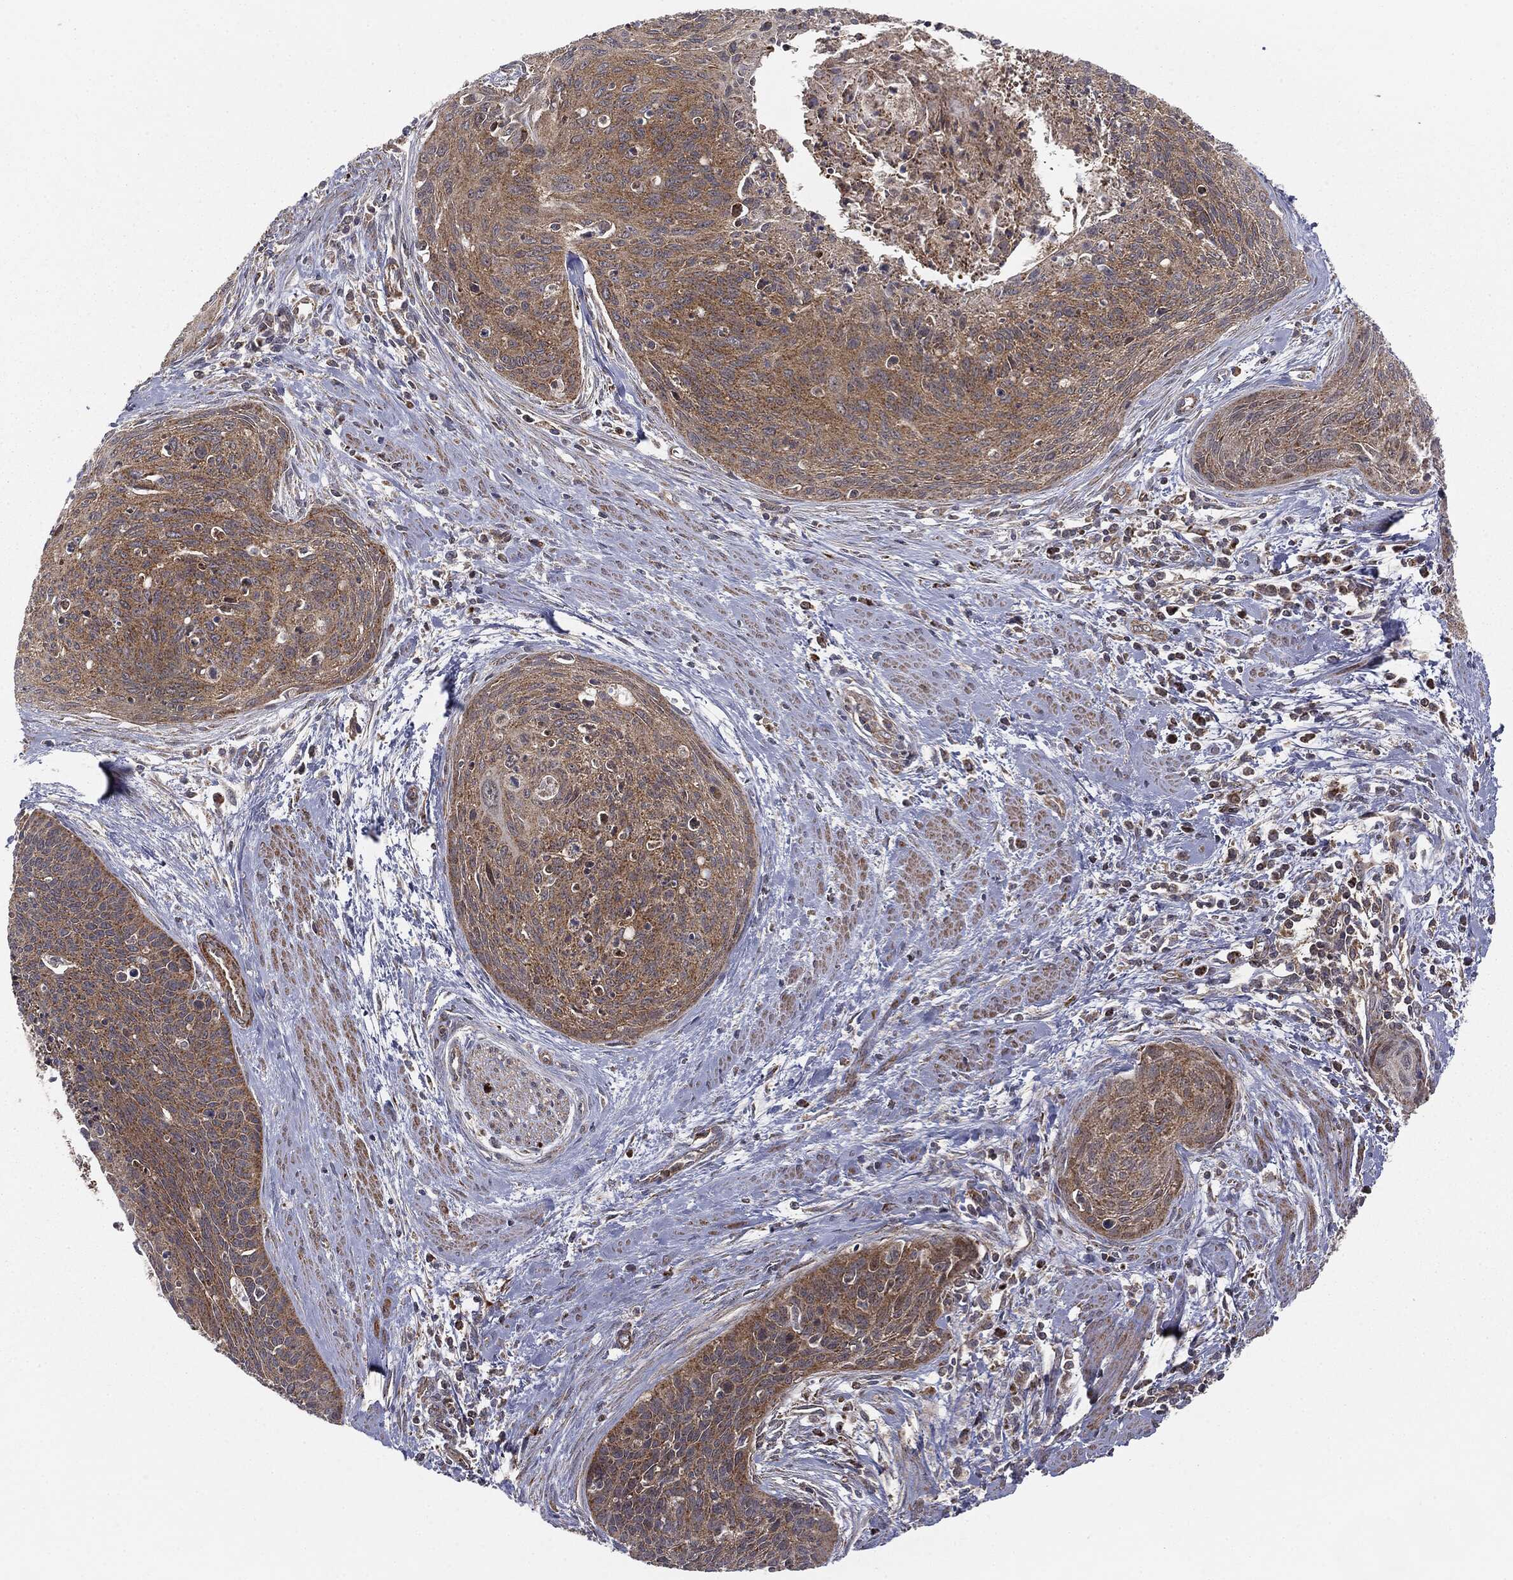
{"staining": {"intensity": "moderate", "quantity": ">75%", "location": "cytoplasmic/membranous"}, "tissue": "cervical cancer", "cell_type": "Tumor cells", "image_type": "cancer", "snomed": [{"axis": "morphology", "description": "Squamous cell carcinoma, NOS"}, {"axis": "topography", "description": "Cervix"}], "caption": "Moderate cytoplasmic/membranous protein staining is seen in approximately >75% of tumor cells in cervical squamous cell carcinoma.", "gene": "MTOR", "patient": {"sex": "female", "age": 55}}